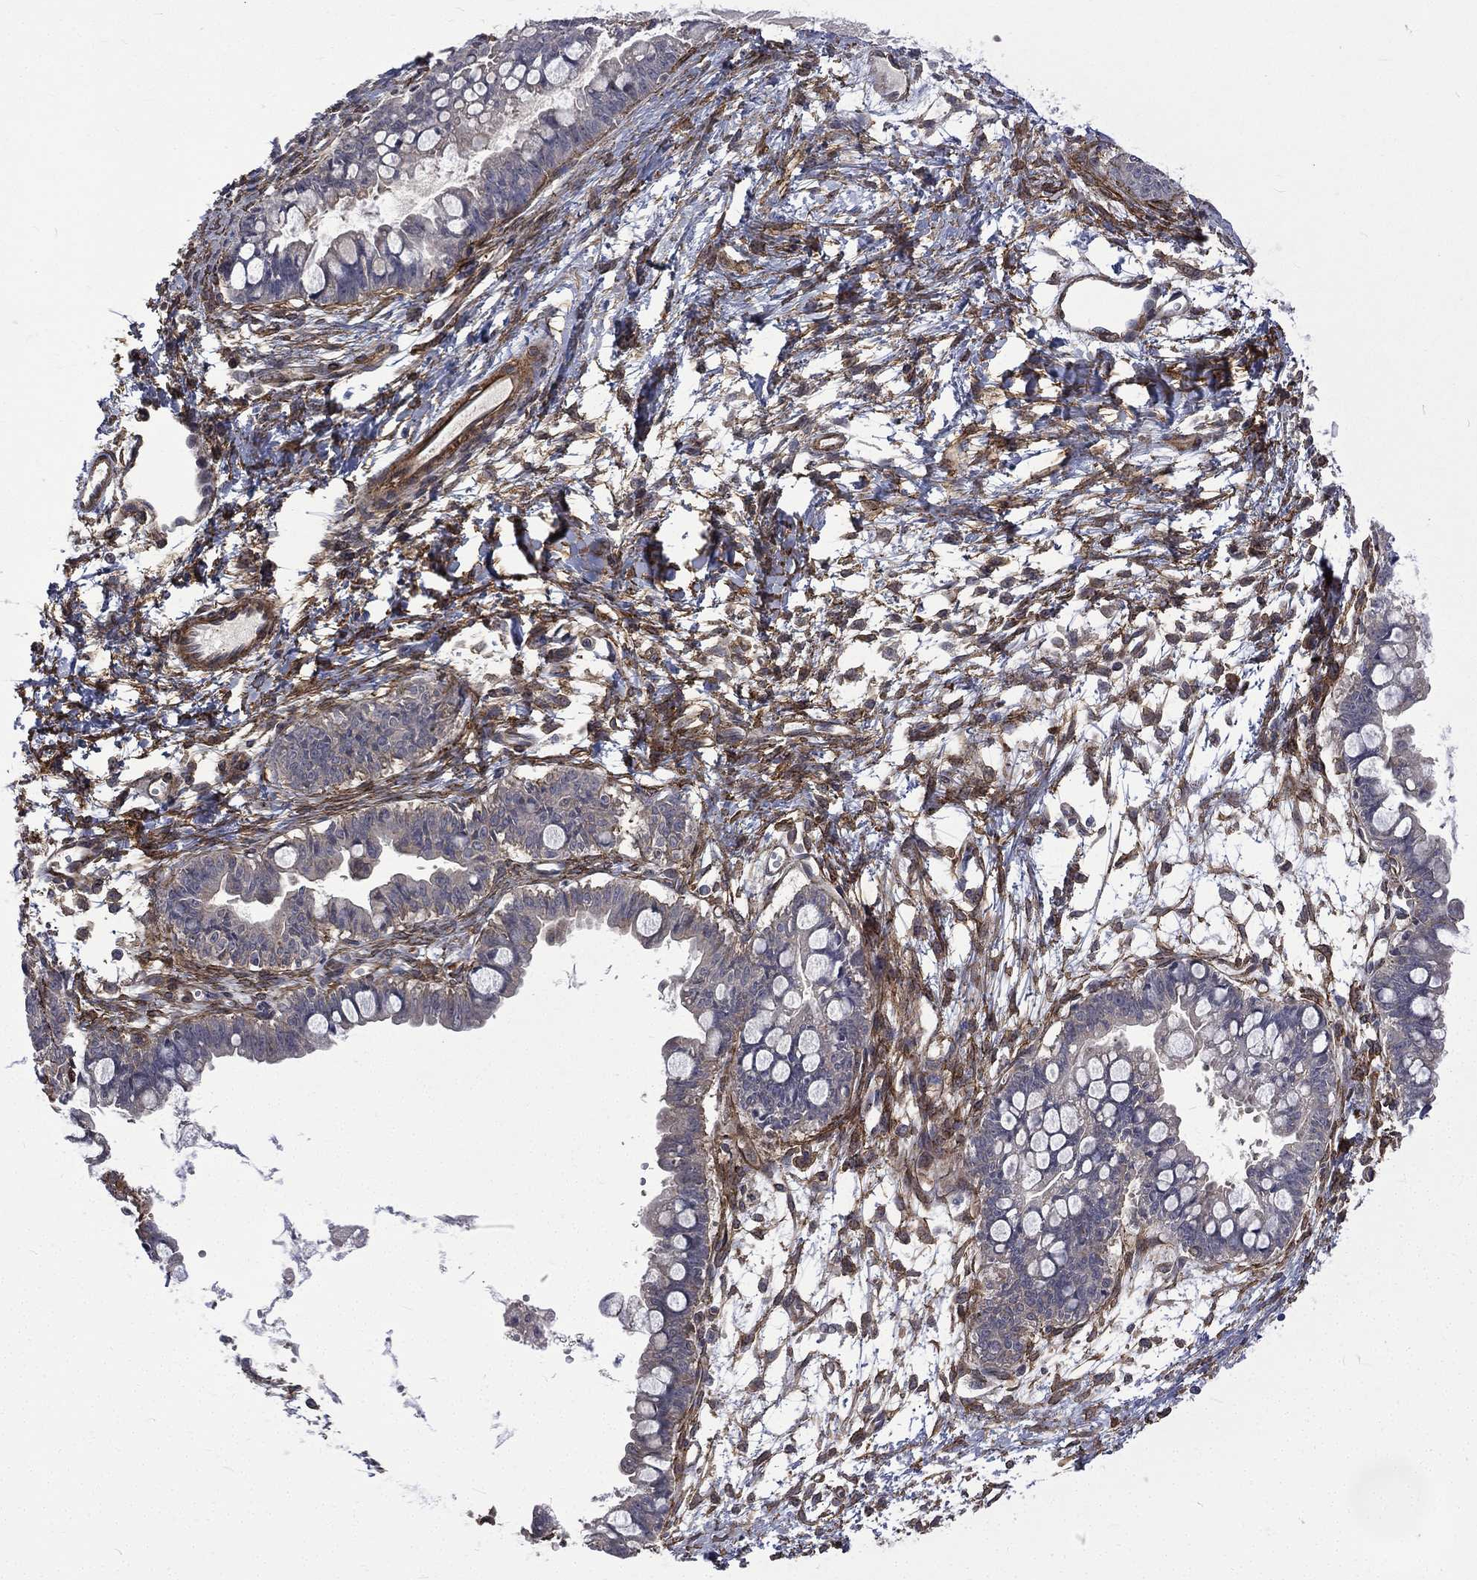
{"staining": {"intensity": "negative", "quantity": "none", "location": "none"}, "tissue": "ovarian cancer", "cell_type": "Tumor cells", "image_type": "cancer", "snomed": [{"axis": "morphology", "description": "Cystadenocarcinoma, mucinous, NOS"}, {"axis": "topography", "description": "Ovary"}], "caption": "A high-resolution histopathology image shows IHC staining of ovarian cancer, which exhibits no significant expression in tumor cells.", "gene": "PPFIBP1", "patient": {"sex": "female", "age": 63}}